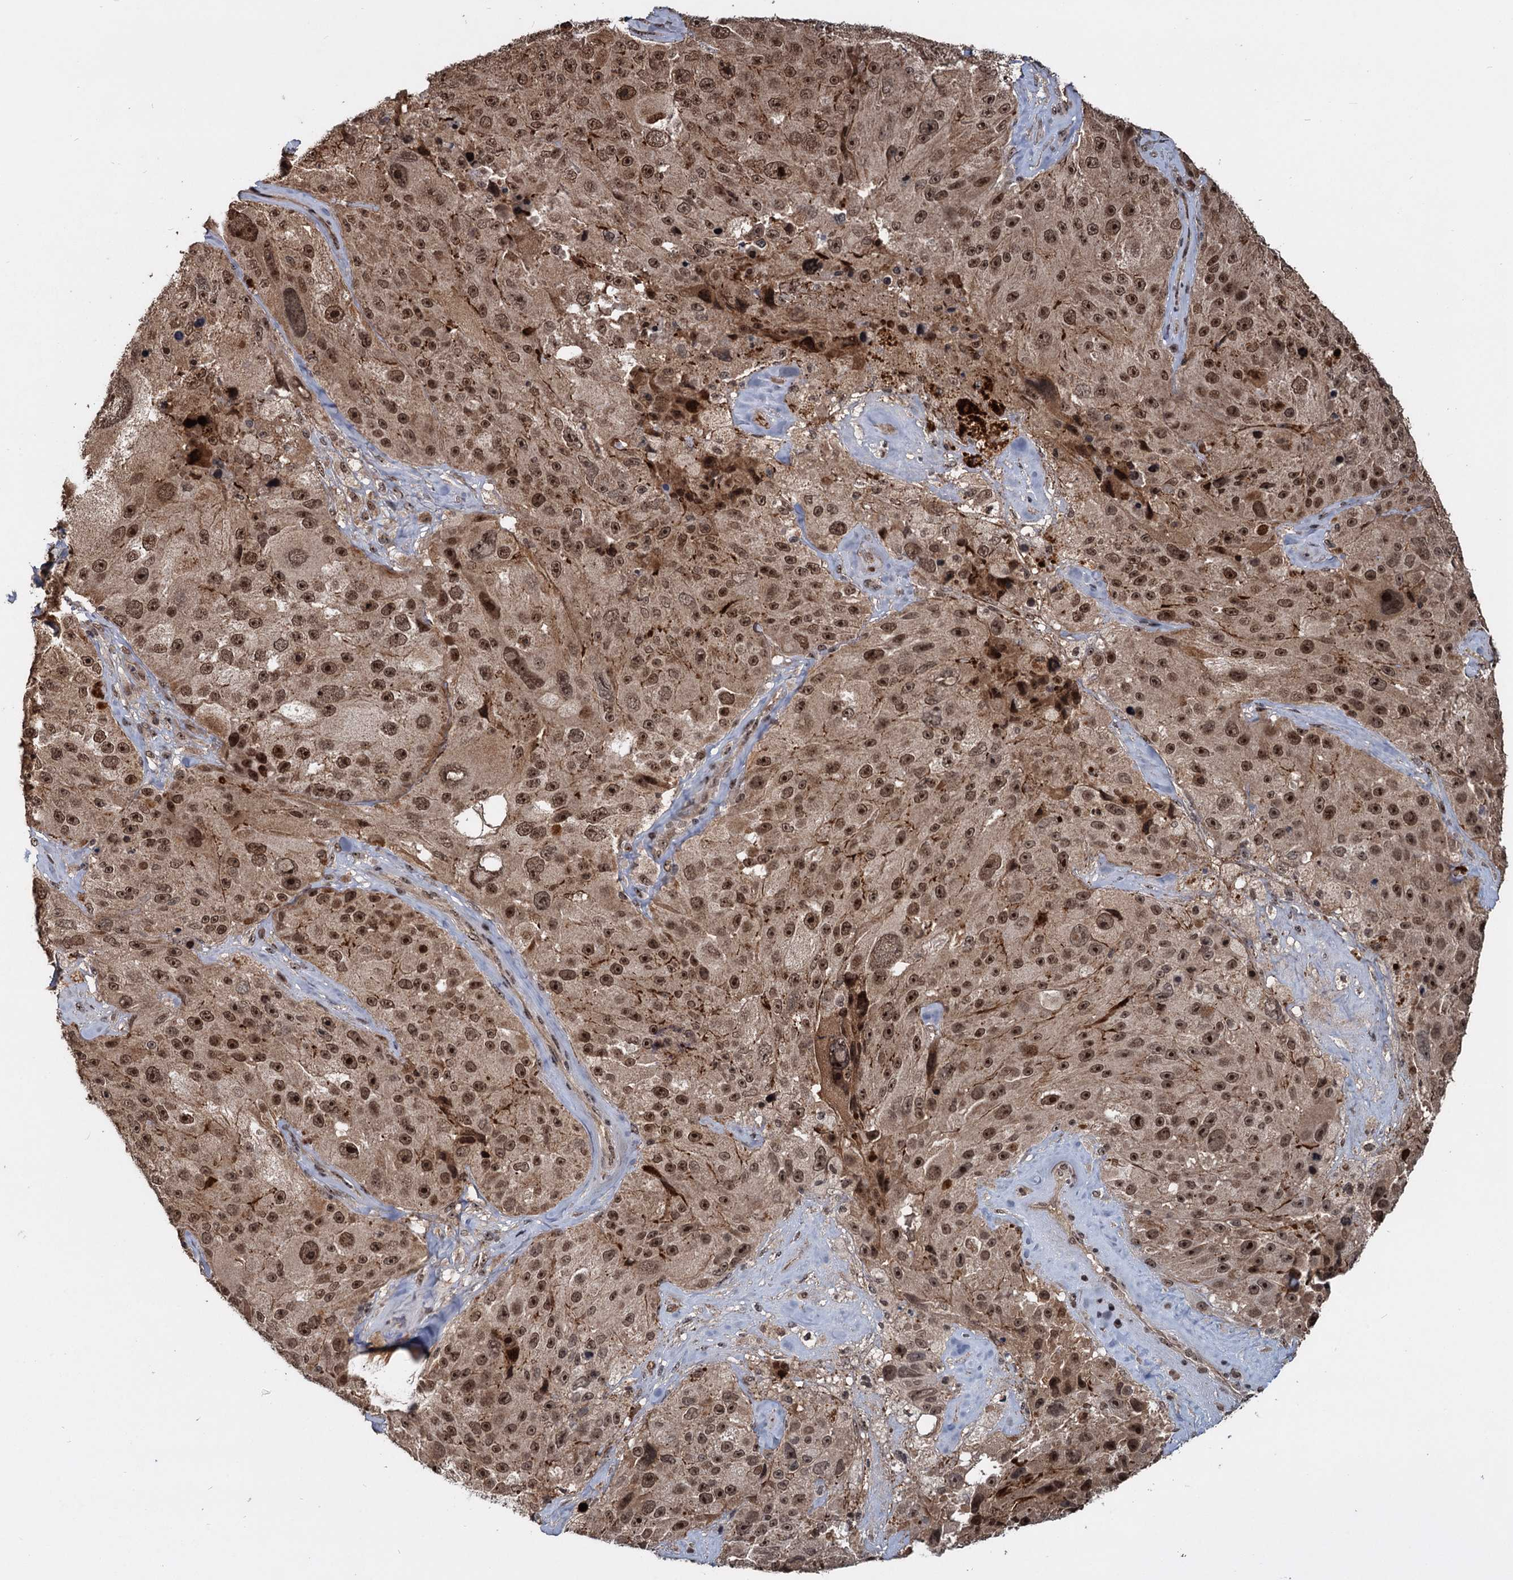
{"staining": {"intensity": "moderate", "quantity": ">75%", "location": "nuclear"}, "tissue": "melanoma", "cell_type": "Tumor cells", "image_type": "cancer", "snomed": [{"axis": "morphology", "description": "Malignant melanoma, Metastatic site"}, {"axis": "topography", "description": "Lymph node"}], "caption": "Protein expression analysis of human malignant melanoma (metastatic site) reveals moderate nuclear staining in about >75% of tumor cells.", "gene": "FAM216B", "patient": {"sex": "male", "age": 62}}